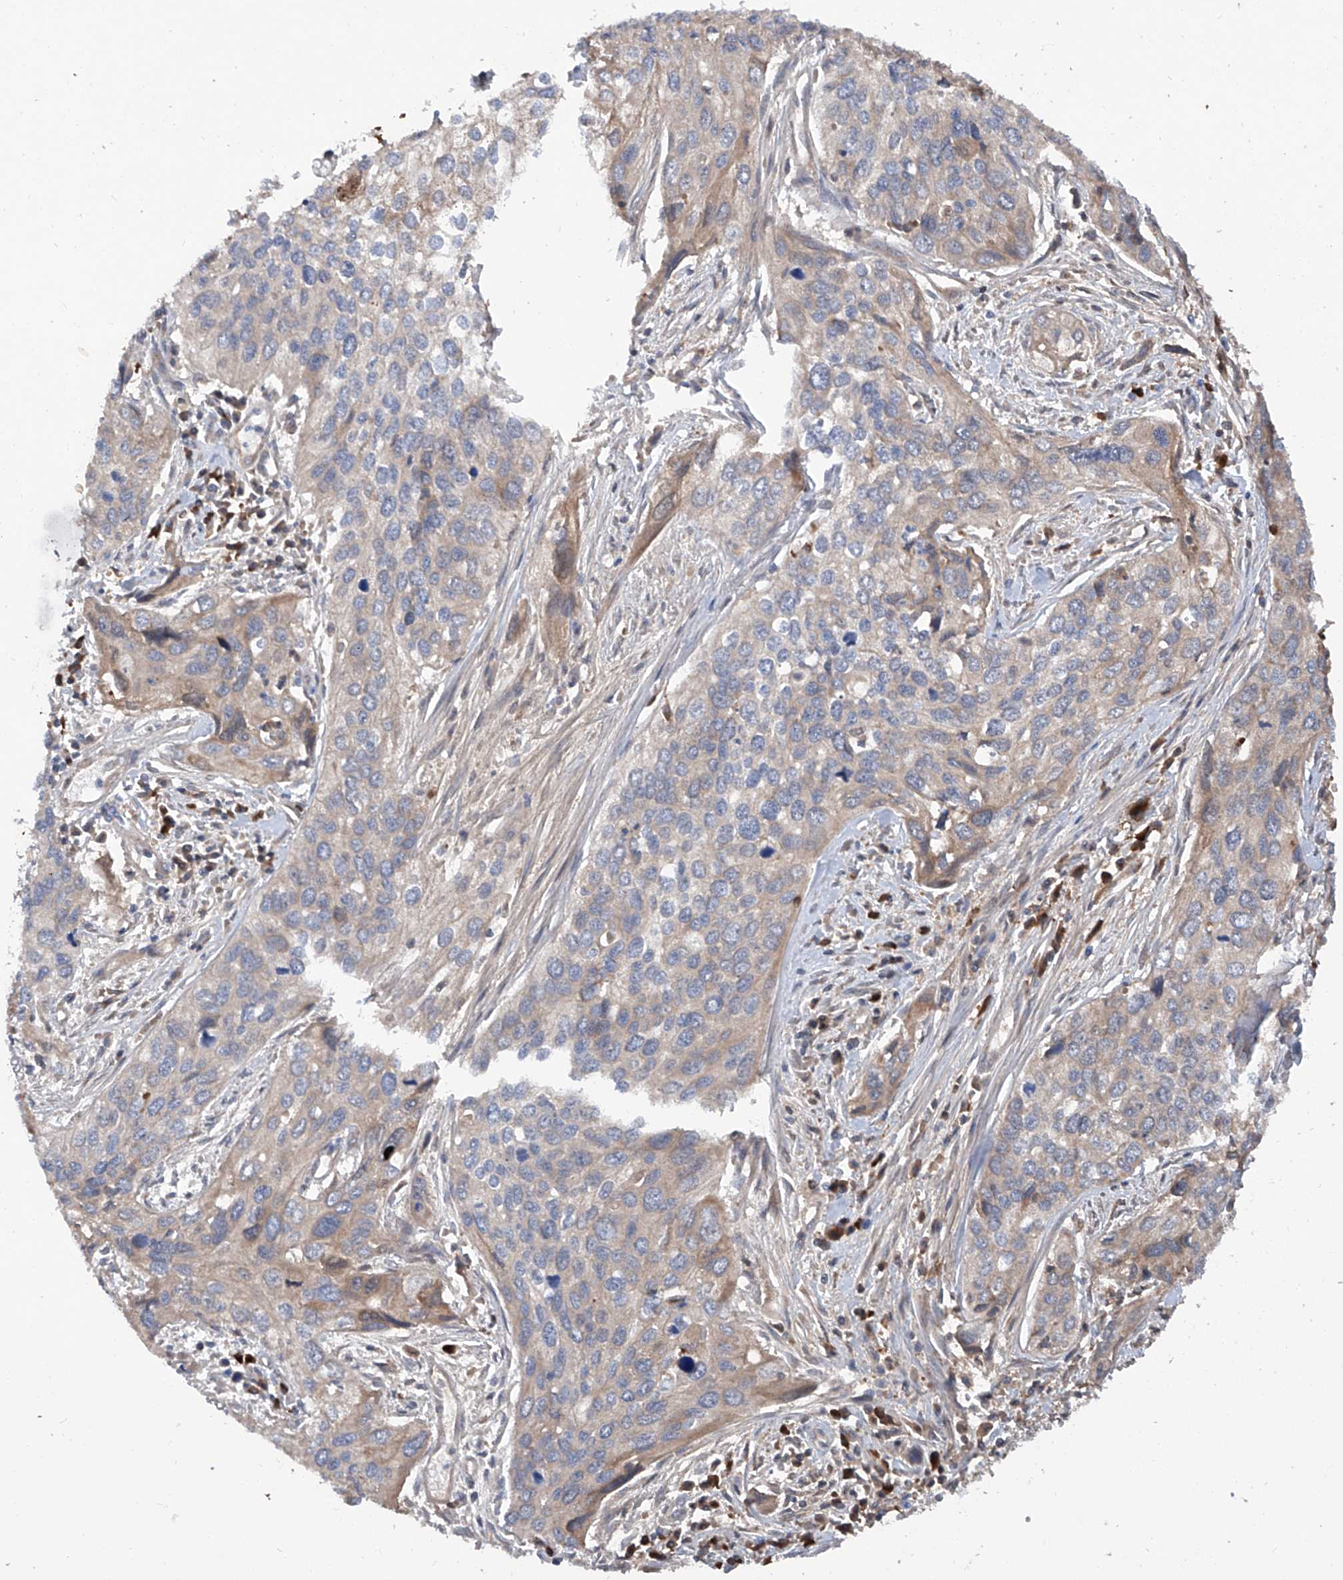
{"staining": {"intensity": "weak", "quantity": "25%-75%", "location": "cytoplasmic/membranous"}, "tissue": "cervical cancer", "cell_type": "Tumor cells", "image_type": "cancer", "snomed": [{"axis": "morphology", "description": "Squamous cell carcinoma, NOS"}, {"axis": "topography", "description": "Cervix"}], "caption": "Cervical cancer stained with immunohistochemistry (IHC) reveals weak cytoplasmic/membranous positivity in about 25%-75% of tumor cells.", "gene": "ASCC3", "patient": {"sex": "female", "age": 55}}